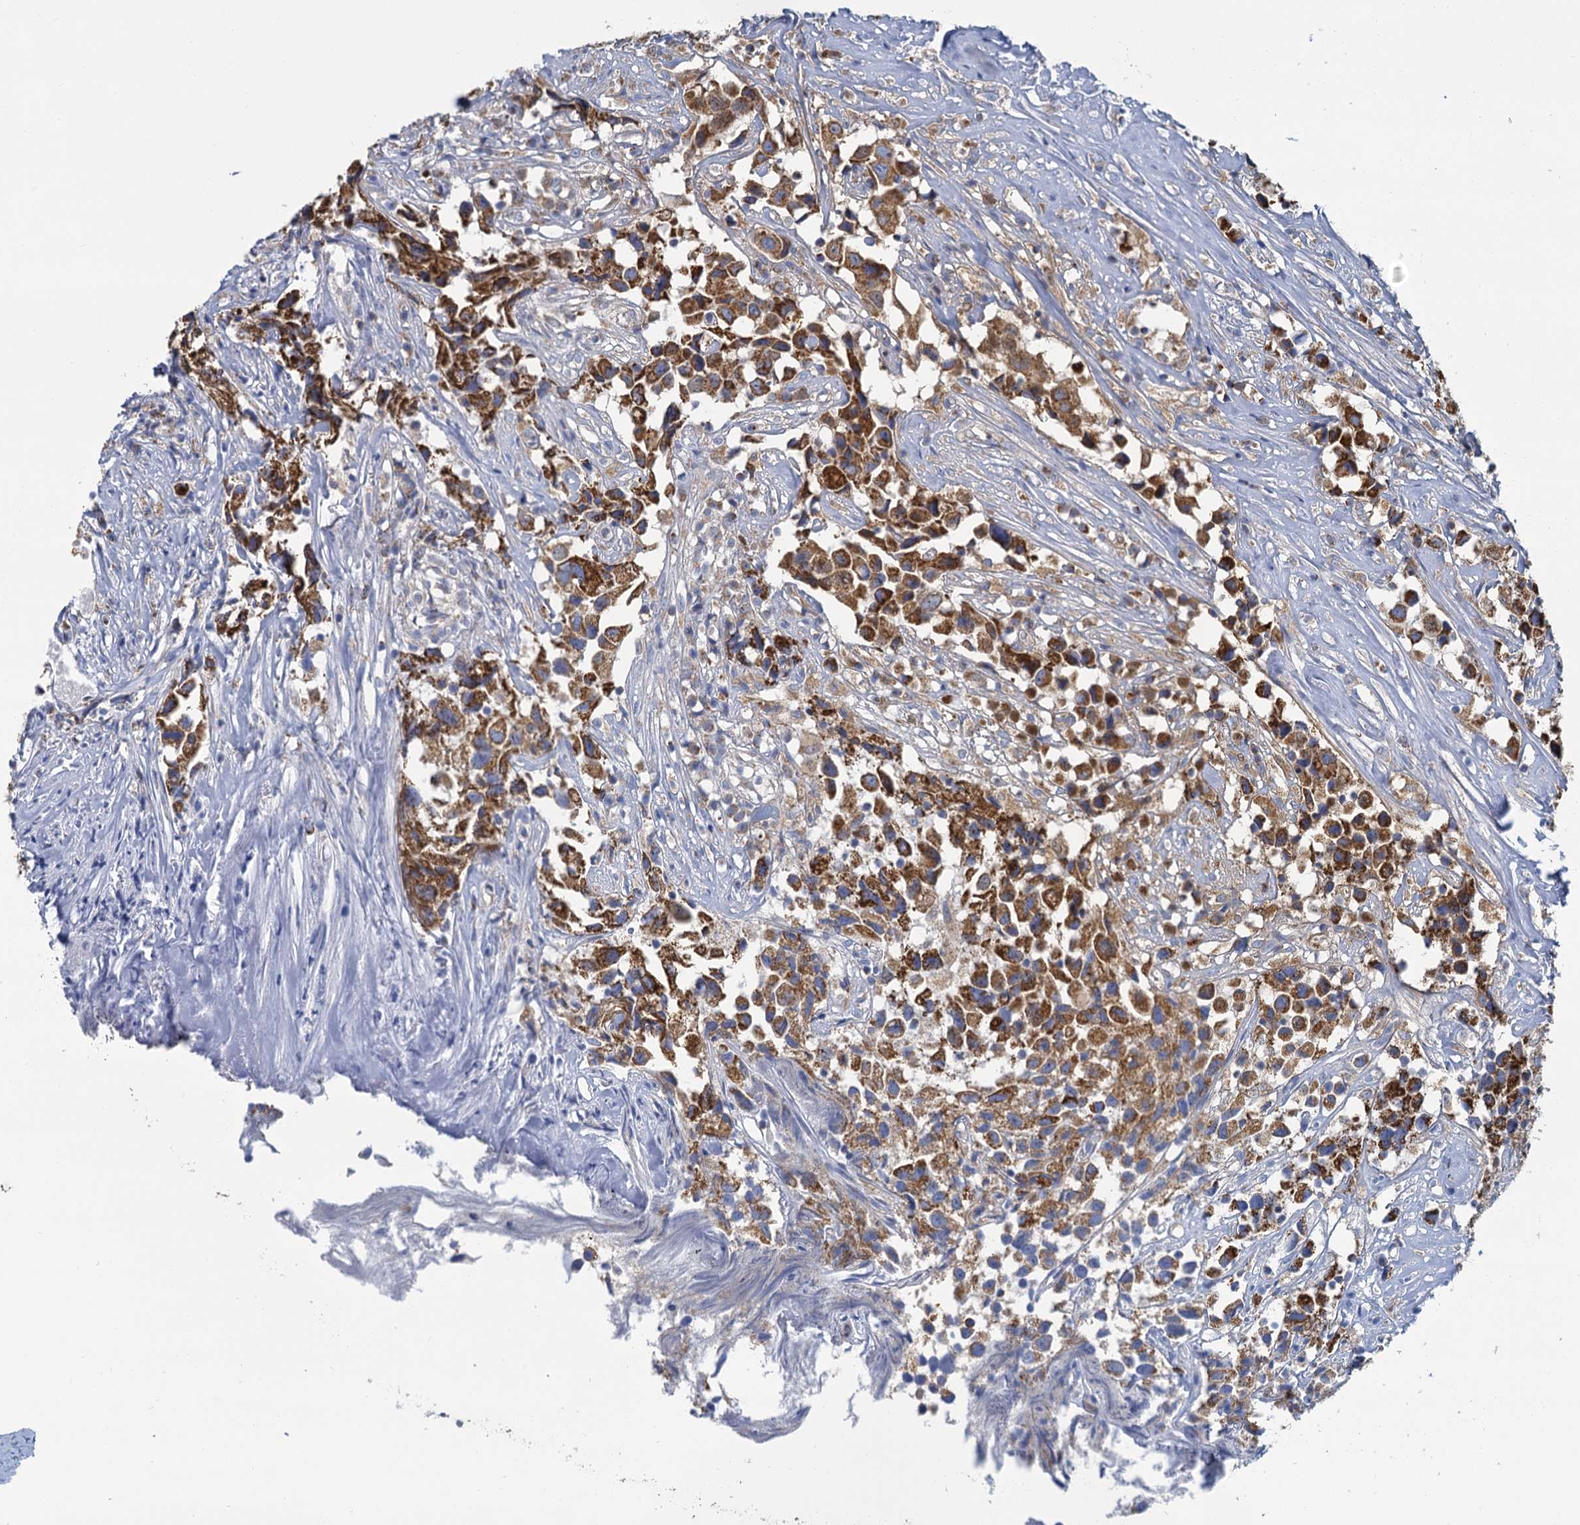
{"staining": {"intensity": "strong", "quantity": ">75%", "location": "cytoplasmic/membranous"}, "tissue": "urothelial cancer", "cell_type": "Tumor cells", "image_type": "cancer", "snomed": [{"axis": "morphology", "description": "Urothelial carcinoma, High grade"}, {"axis": "topography", "description": "Urinary bladder"}], "caption": "Protein expression analysis of human high-grade urothelial carcinoma reveals strong cytoplasmic/membranous staining in about >75% of tumor cells.", "gene": "CCP110", "patient": {"sex": "female", "age": 75}}